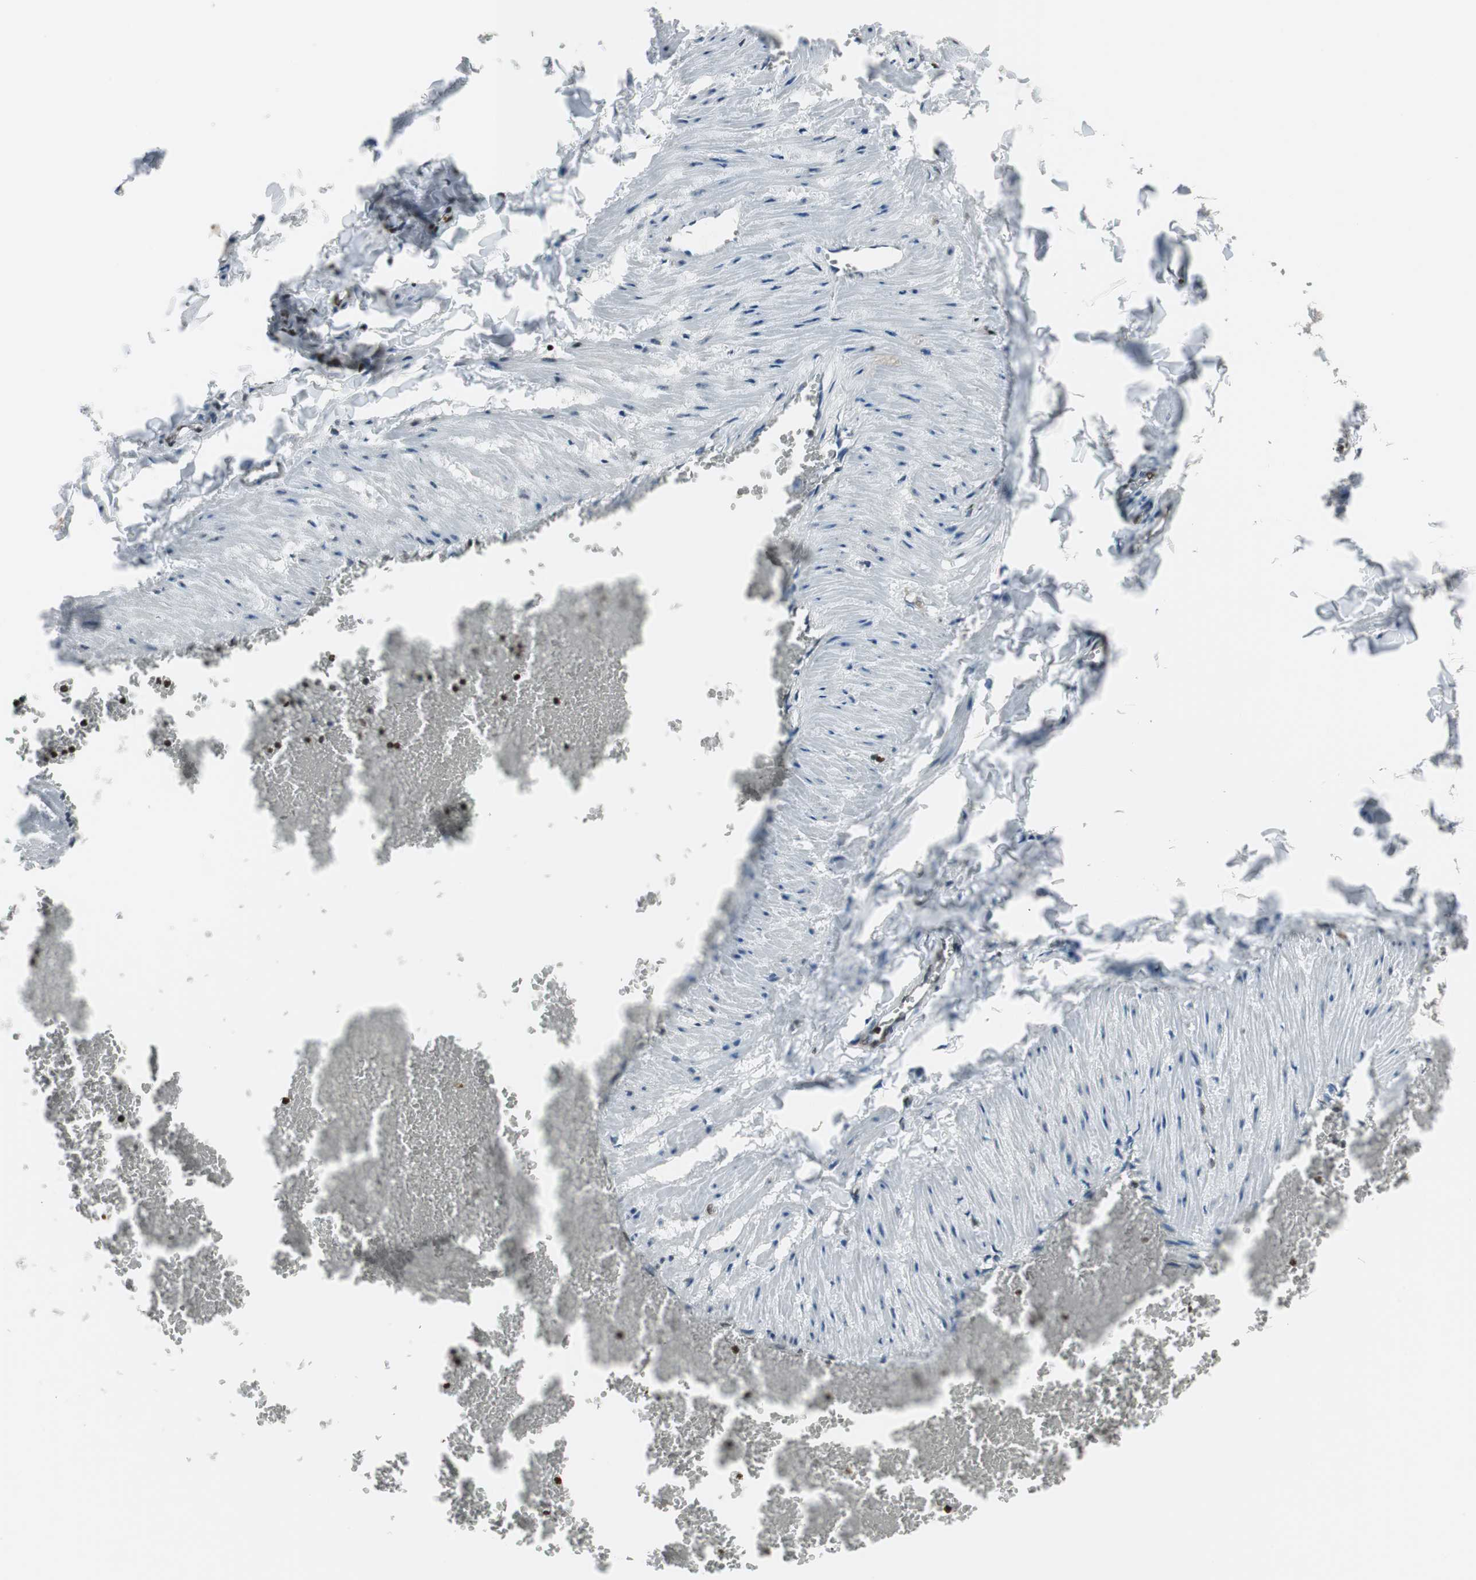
{"staining": {"intensity": "moderate", "quantity": ">75%", "location": "cytoplasmic/membranous"}, "tissue": "adipose tissue", "cell_type": "Adipocytes", "image_type": "normal", "snomed": [{"axis": "morphology", "description": "Normal tissue, NOS"}, {"axis": "topography", "description": "Vascular tissue"}], "caption": "IHC micrograph of unremarkable adipose tissue: human adipose tissue stained using IHC reveals medium levels of moderate protein expression localized specifically in the cytoplasmic/membranous of adipocytes, appearing as a cytoplasmic/membranous brown color.", "gene": "NCK1", "patient": {"sex": "male", "age": 41}}